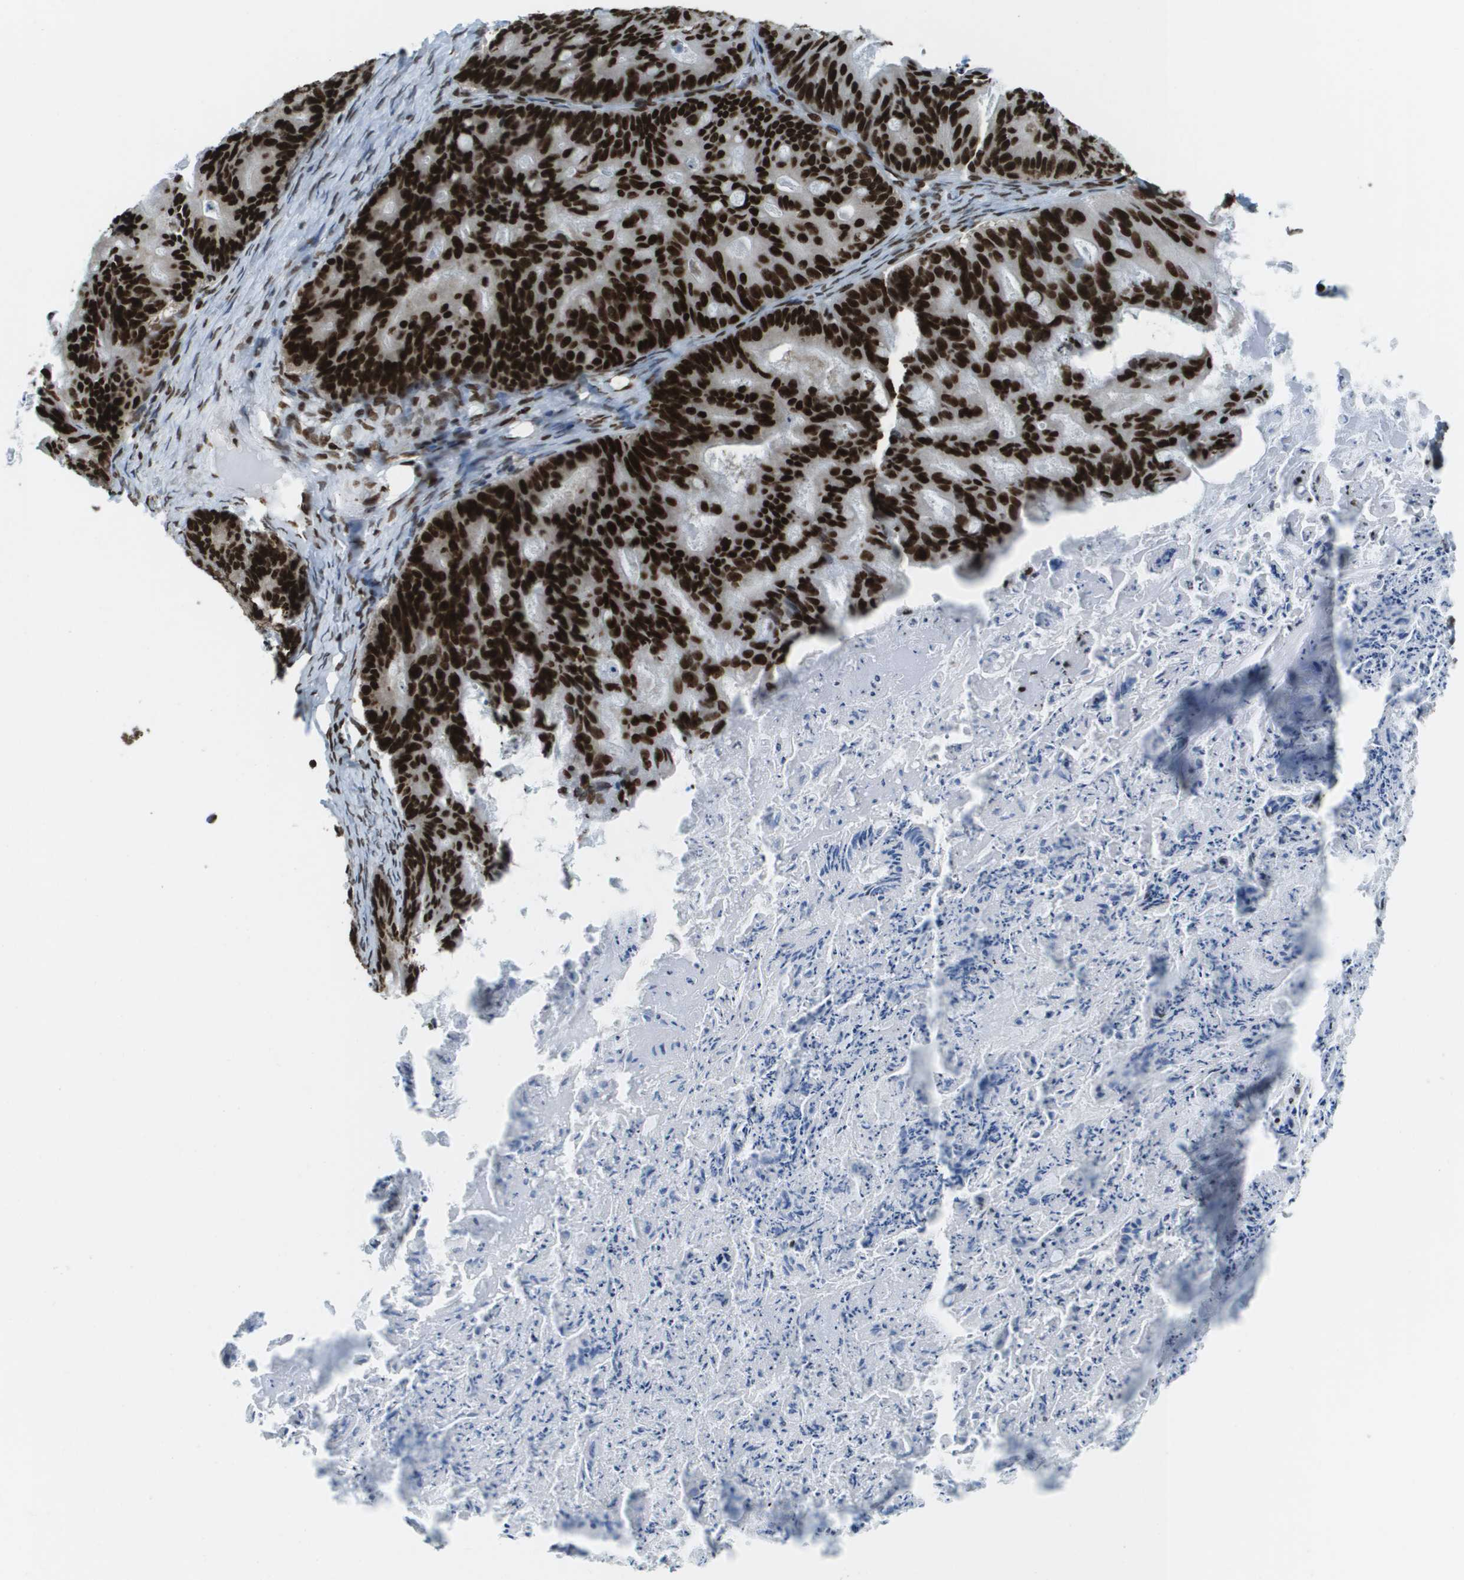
{"staining": {"intensity": "strong", "quantity": ">75%", "location": "nuclear"}, "tissue": "ovarian cancer", "cell_type": "Tumor cells", "image_type": "cancer", "snomed": [{"axis": "morphology", "description": "Cystadenocarcinoma, mucinous, NOS"}, {"axis": "topography", "description": "Ovary"}], "caption": "Immunohistochemistry (IHC) image of ovarian cancer stained for a protein (brown), which reveals high levels of strong nuclear positivity in about >75% of tumor cells.", "gene": "GLYR1", "patient": {"sex": "female", "age": 37}}